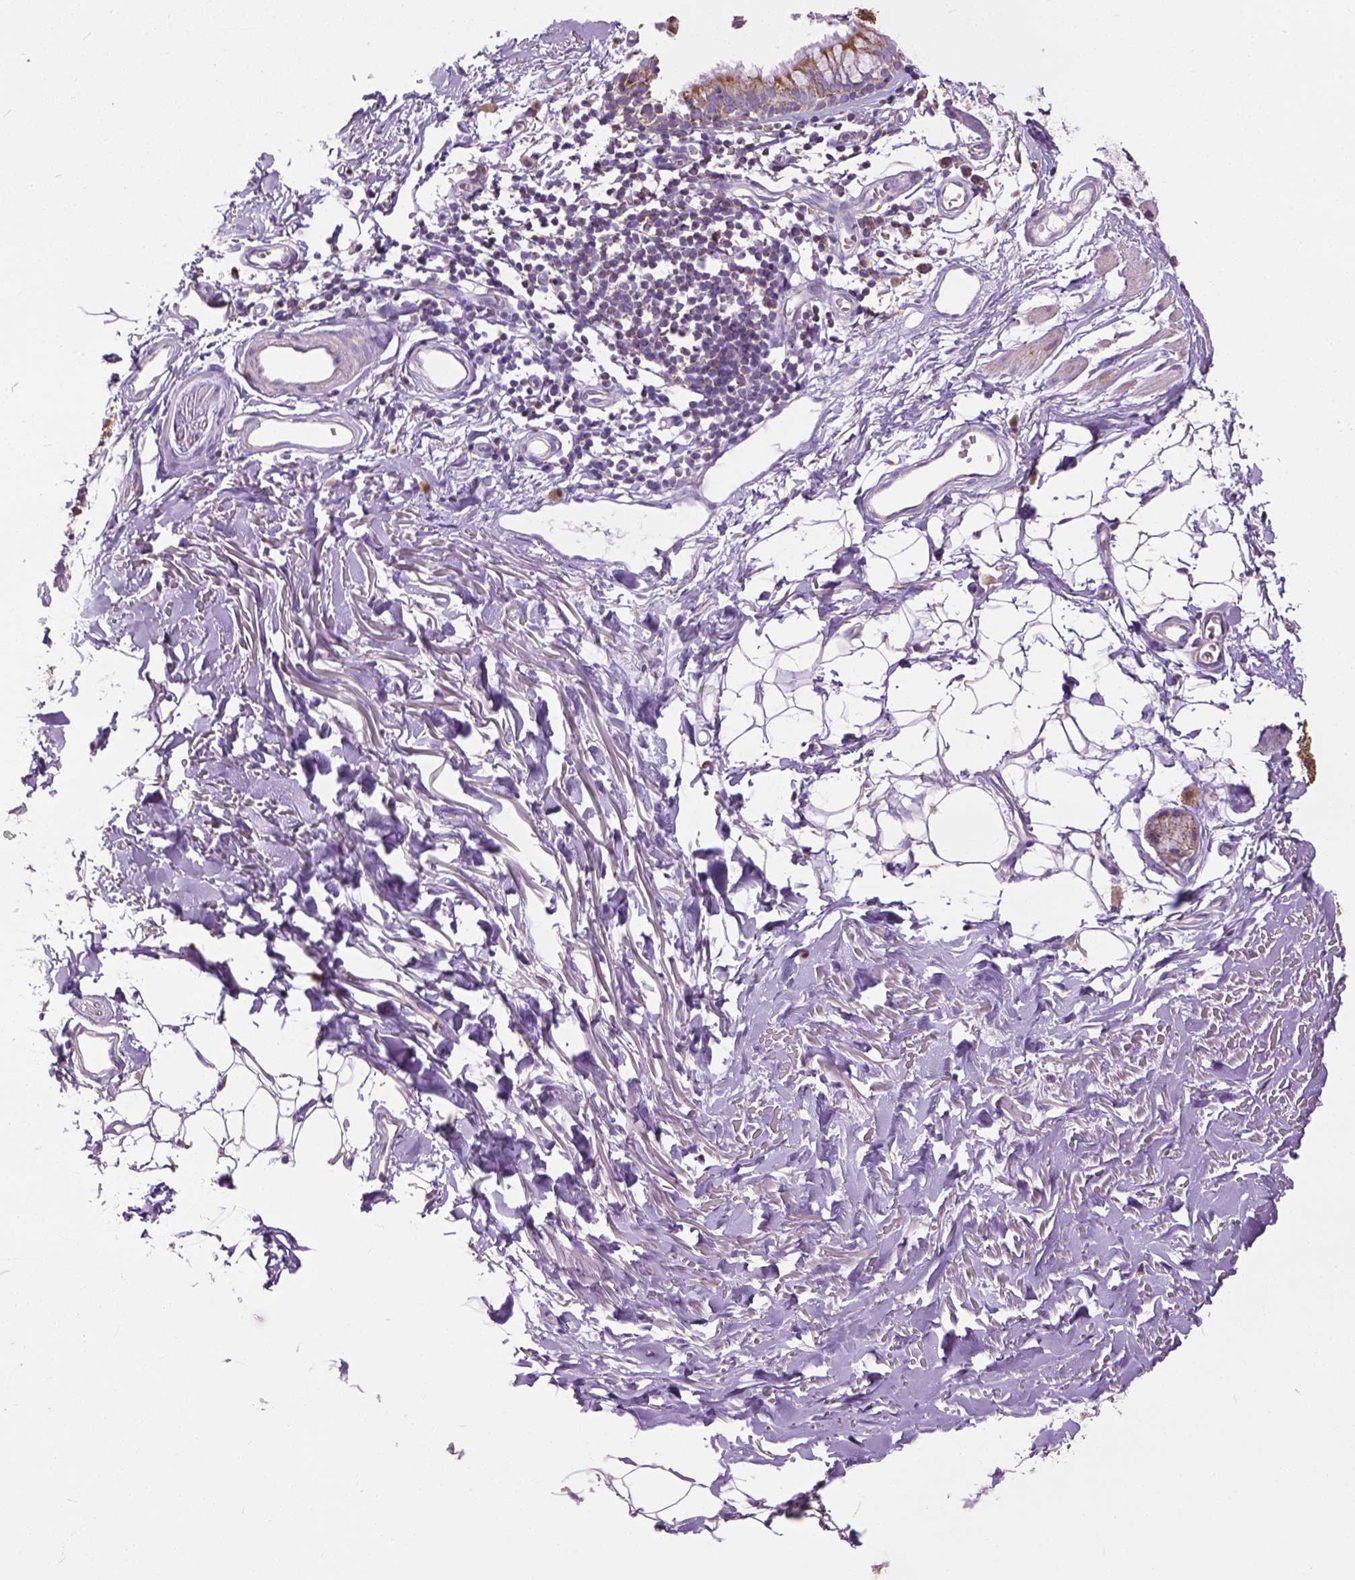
{"staining": {"intensity": "negative", "quantity": "none", "location": "none"}, "tissue": "adipose tissue", "cell_type": "Adipocytes", "image_type": "normal", "snomed": [{"axis": "morphology", "description": "Normal tissue, NOS"}, {"axis": "topography", "description": "Cartilage tissue"}, {"axis": "topography", "description": "Bronchus"}], "caption": "Immunohistochemistry image of normal adipose tissue stained for a protein (brown), which displays no positivity in adipocytes.", "gene": "VDAC1", "patient": {"sex": "female", "age": 79}}